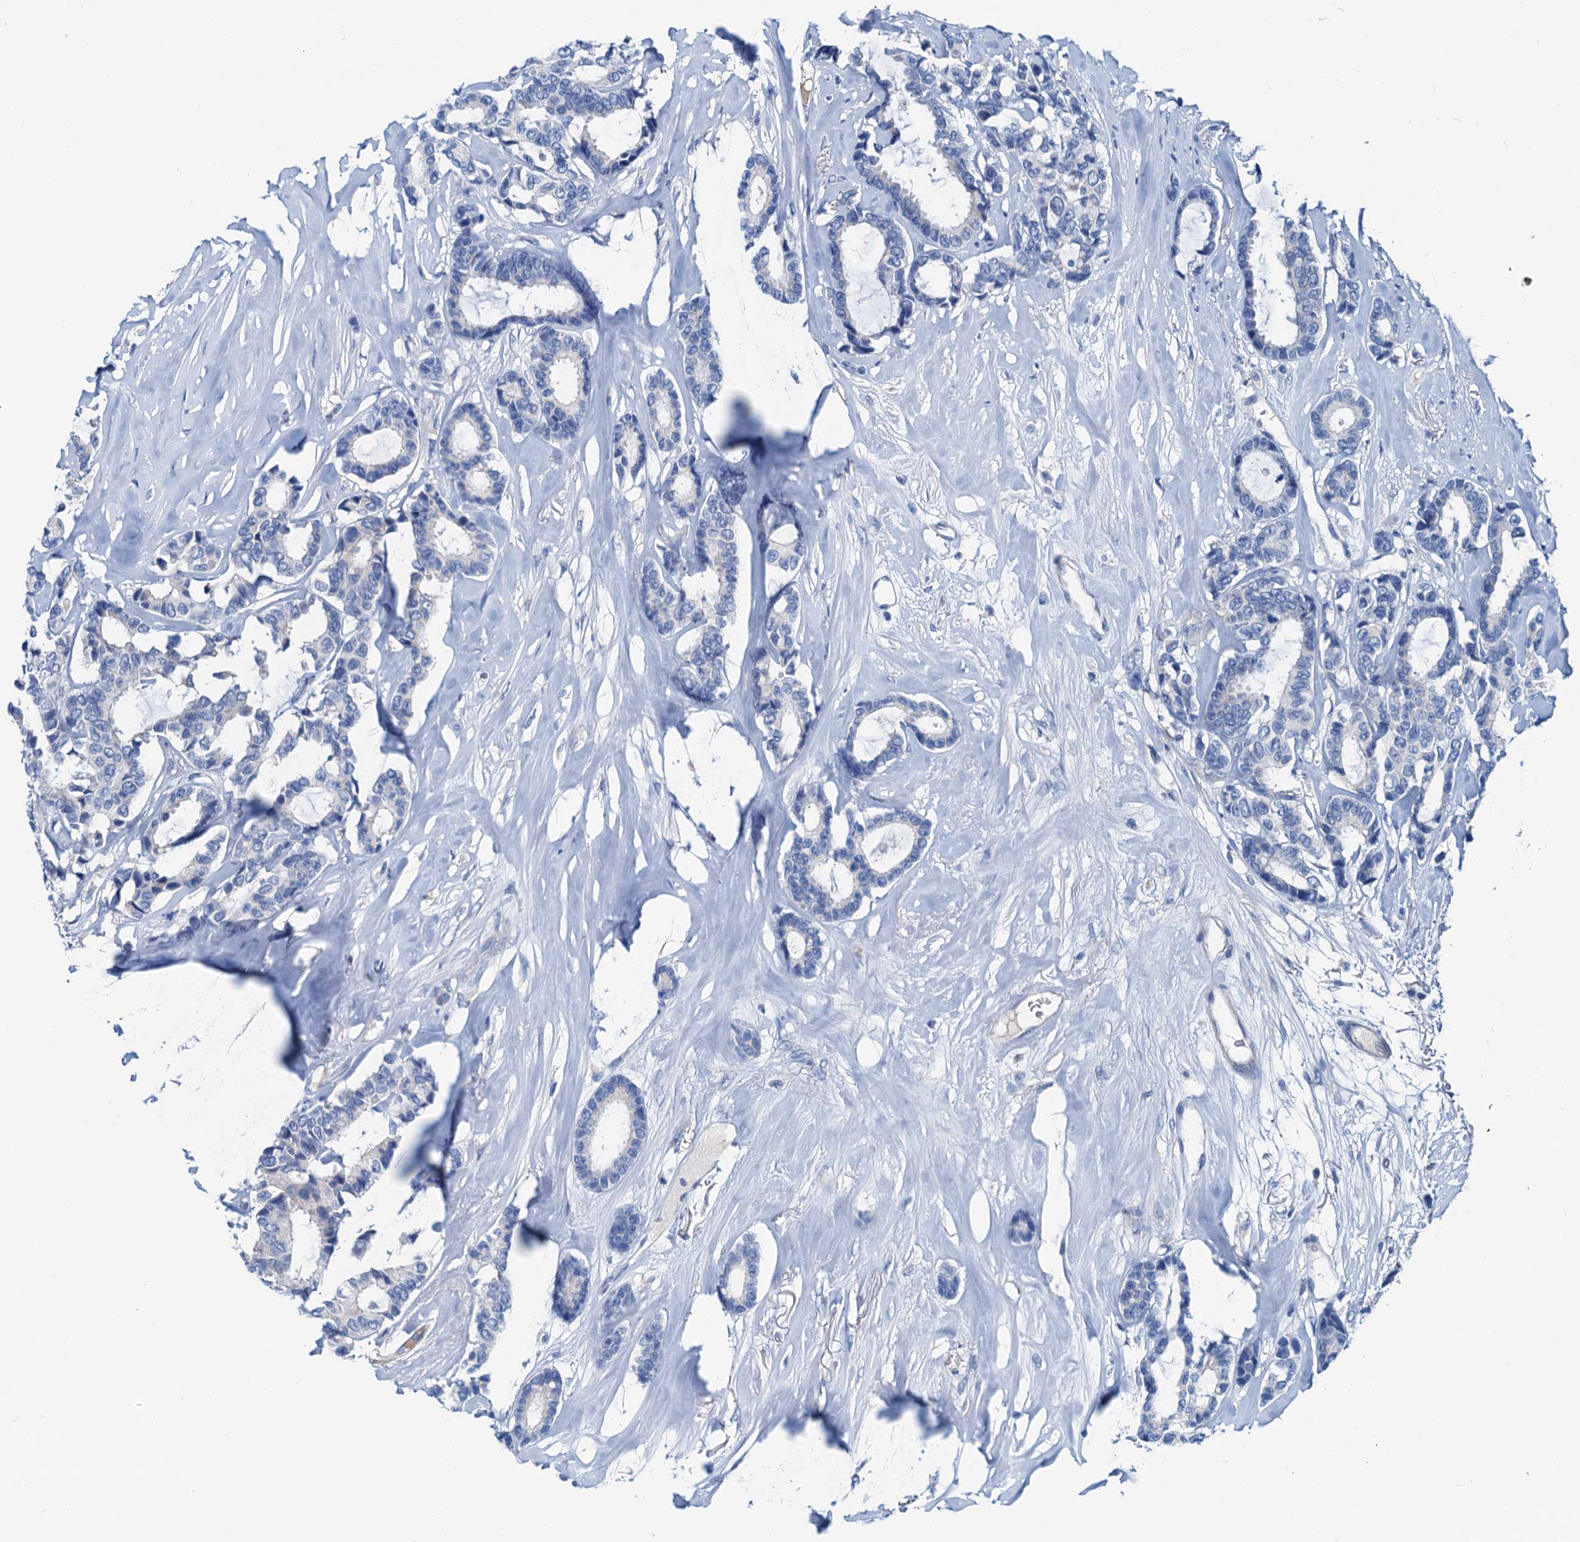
{"staining": {"intensity": "negative", "quantity": "none", "location": "none"}, "tissue": "breast cancer", "cell_type": "Tumor cells", "image_type": "cancer", "snomed": [{"axis": "morphology", "description": "Duct carcinoma"}, {"axis": "topography", "description": "Breast"}], "caption": "This is an IHC photomicrograph of breast infiltrating ductal carcinoma. There is no staining in tumor cells.", "gene": "KNDC1", "patient": {"sex": "female", "age": 87}}